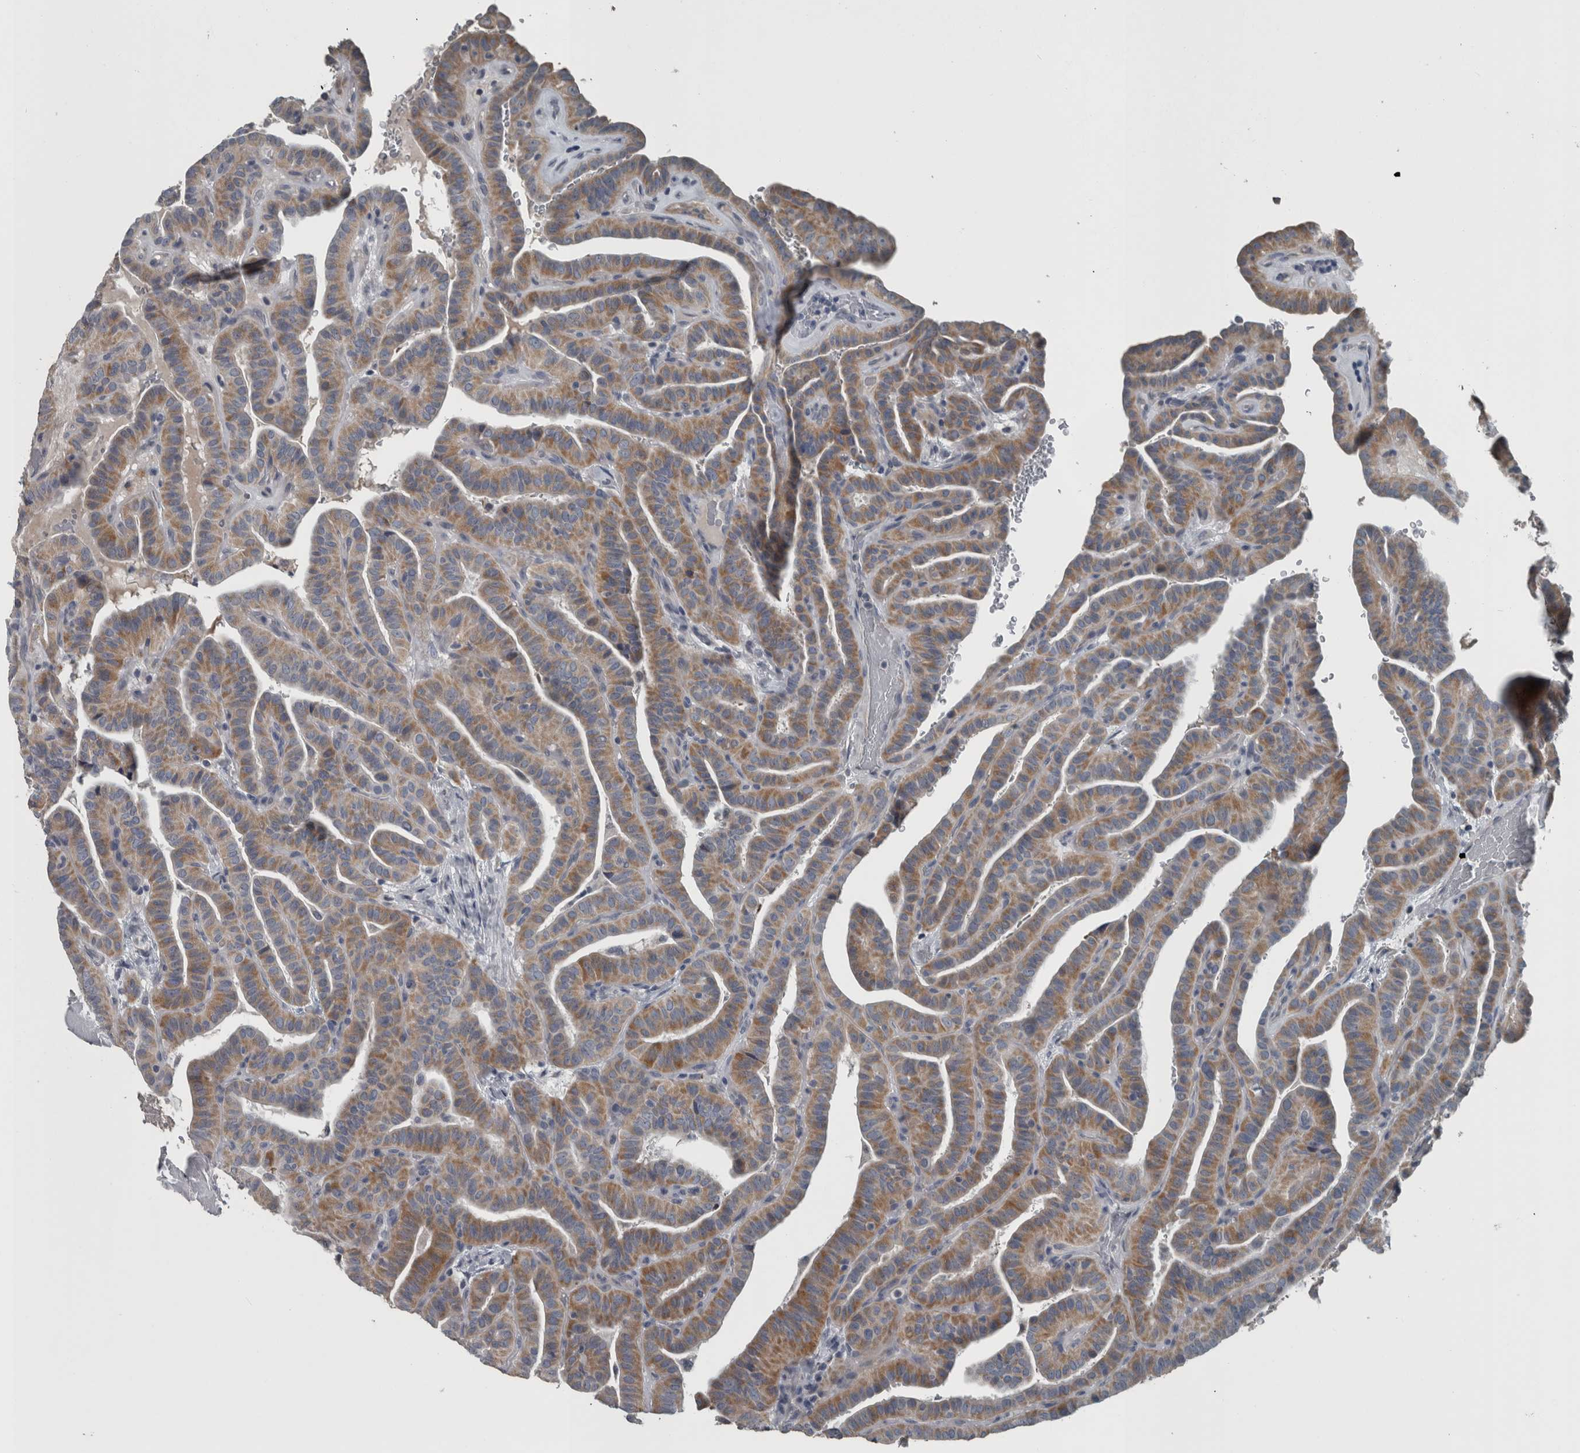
{"staining": {"intensity": "moderate", "quantity": ">75%", "location": "cytoplasmic/membranous"}, "tissue": "thyroid cancer", "cell_type": "Tumor cells", "image_type": "cancer", "snomed": [{"axis": "morphology", "description": "Papillary adenocarcinoma, NOS"}, {"axis": "topography", "description": "Thyroid gland"}], "caption": "Protein expression analysis of papillary adenocarcinoma (thyroid) exhibits moderate cytoplasmic/membranous expression in about >75% of tumor cells. (DAB (3,3'-diaminobenzidine) = brown stain, brightfield microscopy at high magnification).", "gene": "KRT20", "patient": {"sex": "male", "age": 77}}